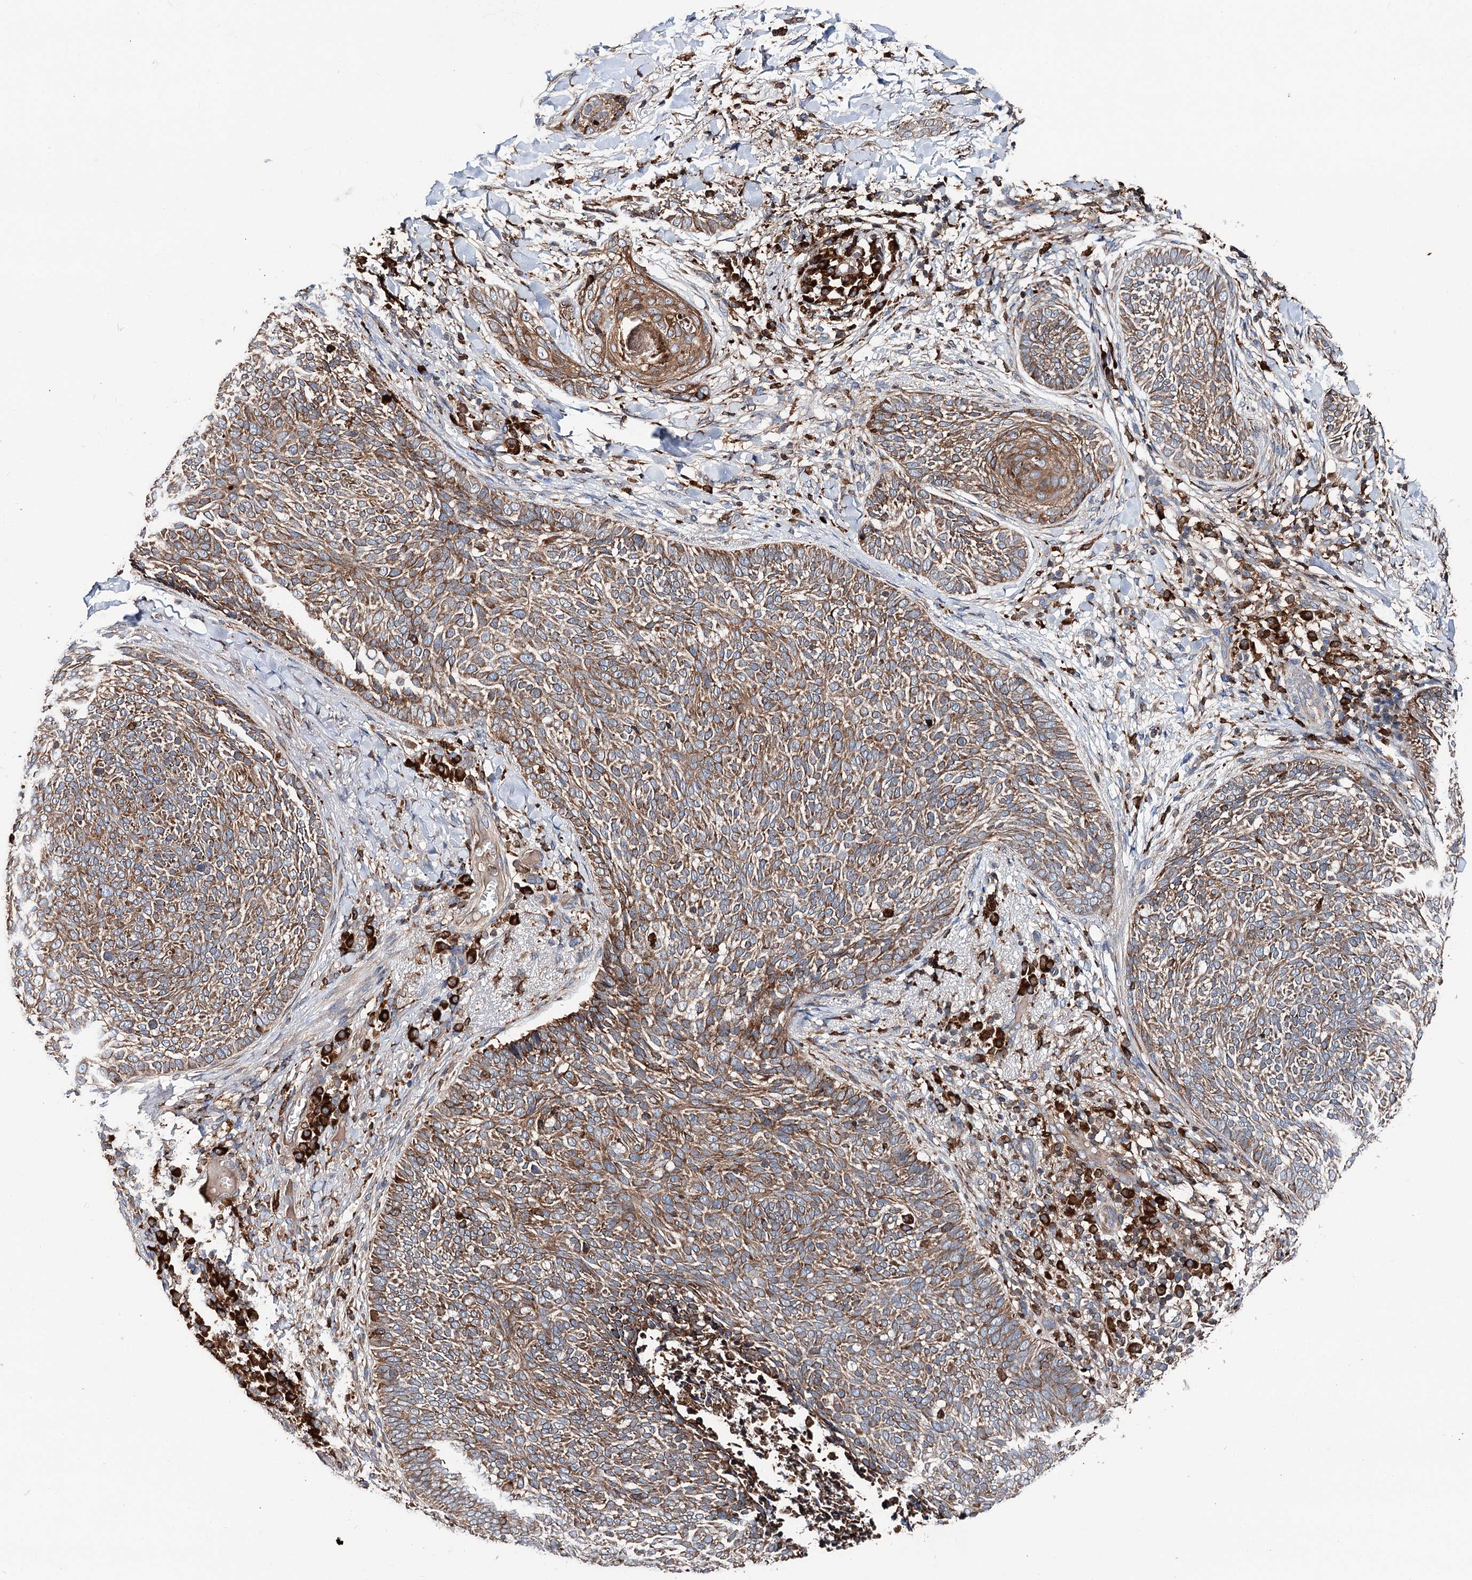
{"staining": {"intensity": "moderate", "quantity": "25%-75%", "location": "cytoplasmic/membranous"}, "tissue": "skin cancer", "cell_type": "Tumor cells", "image_type": "cancer", "snomed": [{"axis": "morphology", "description": "Basal cell carcinoma"}, {"axis": "topography", "description": "Skin"}], "caption": "Moderate cytoplasmic/membranous expression is appreciated in approximately 25%-75% of tumor cells in skin cancer (basal cell carcinoma).", "gene": "ERP29", "patient": {"sex": "male", "age": 85}}